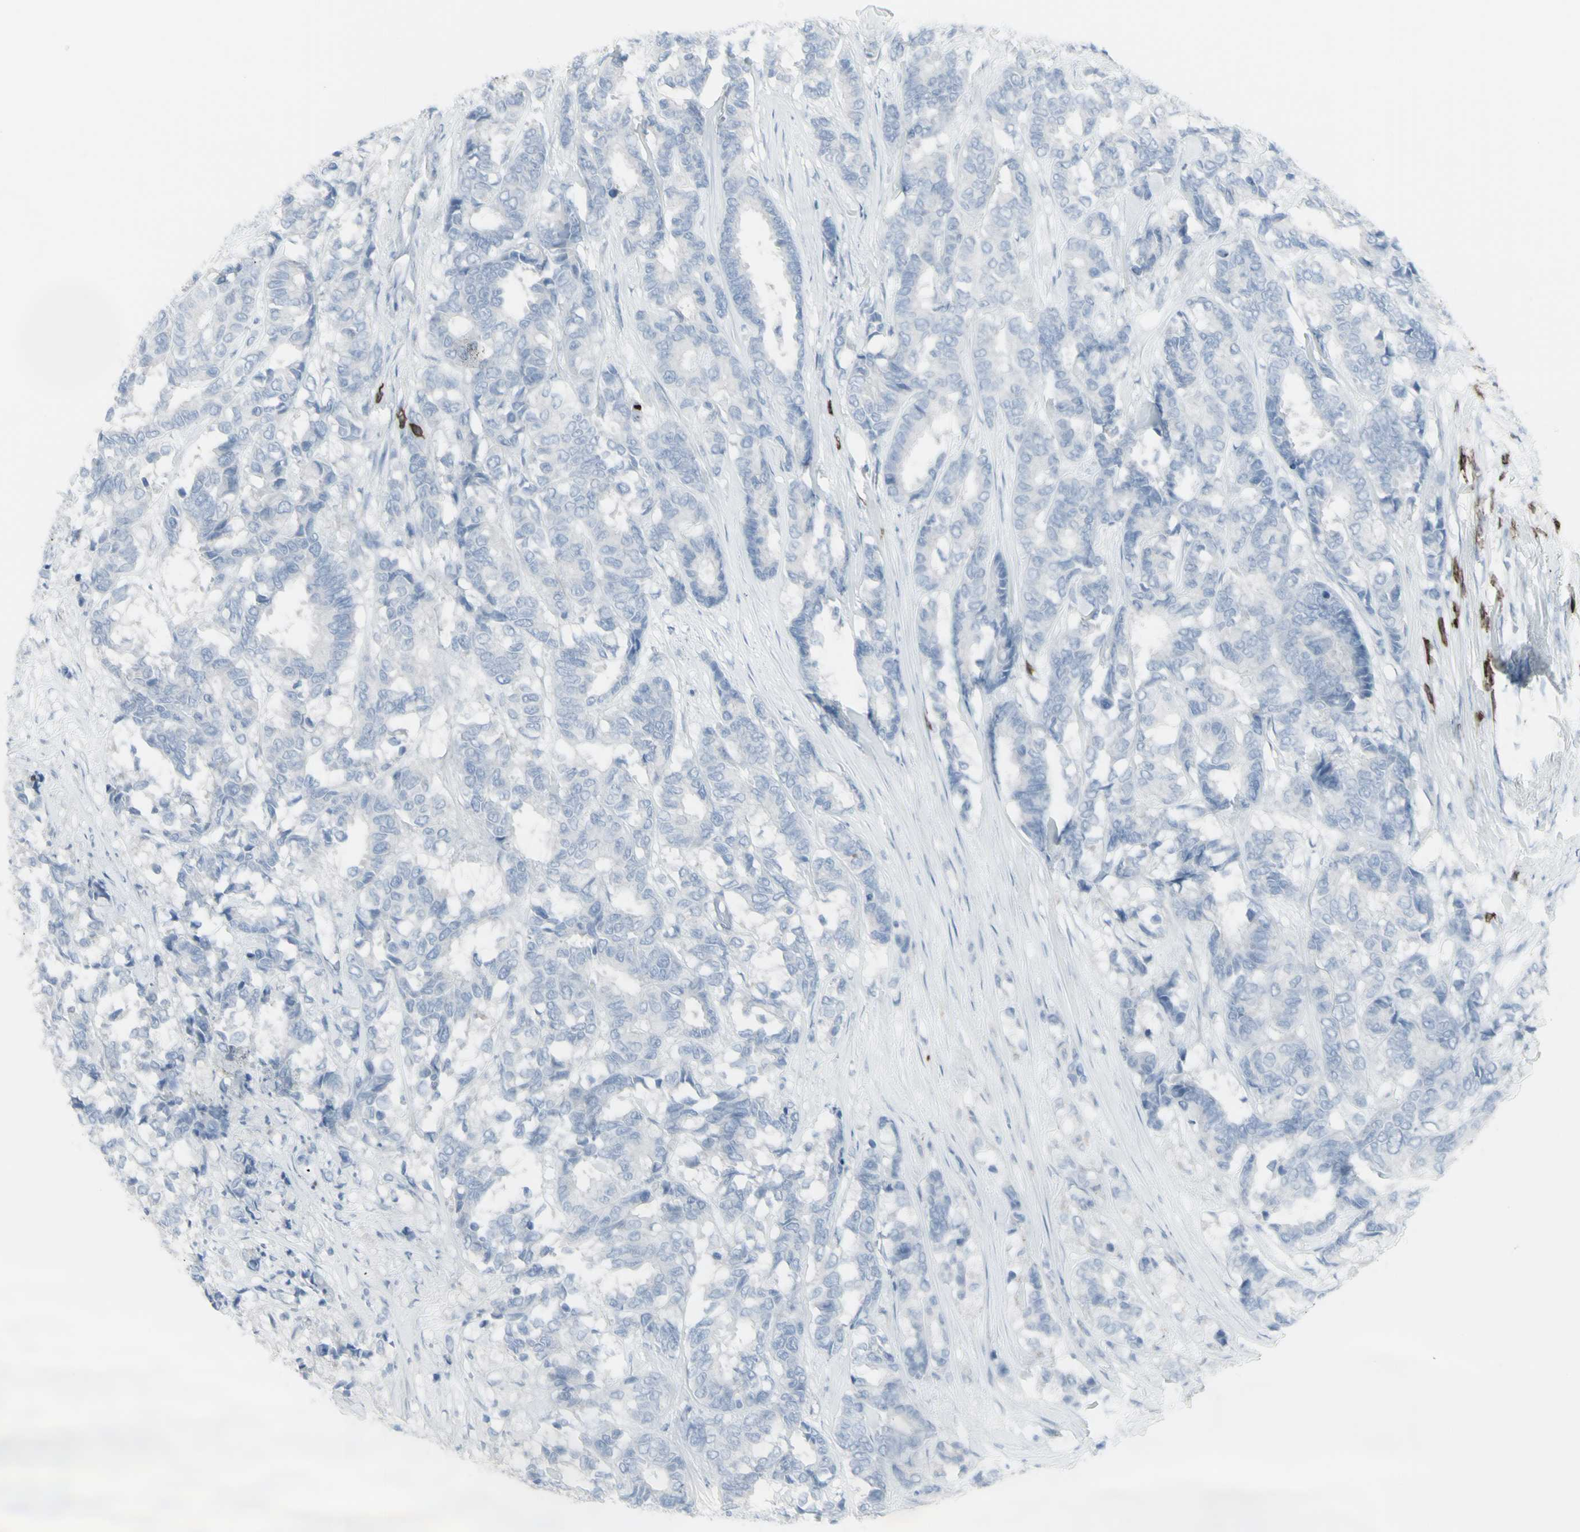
{"staining": {"intensity": "negative", "quantity": "none", "location": "none"}, "tissue": "breast cancer", "cell_type": "Tumor cells", "image_type": "cancer", "snomed": [{"axis": "morphology", "description": "Duct carcinoma"}, {"axis": "topography", "description": "Breast"}], "caption": "High magnification brightfield microscopy of breast cancer stained with DAB (3,3'-diaminobenzidine) (brown) and counterstained with hematoxylin (blue): tumor cells show no significant expression. The staining is performed using DAB (3,3'-diaminobenzidine) brown chromogen with nuclei counter-stained in using hematoxylin.", "gene": "CD247", "patient": {"sex": "female", "age": 87}}